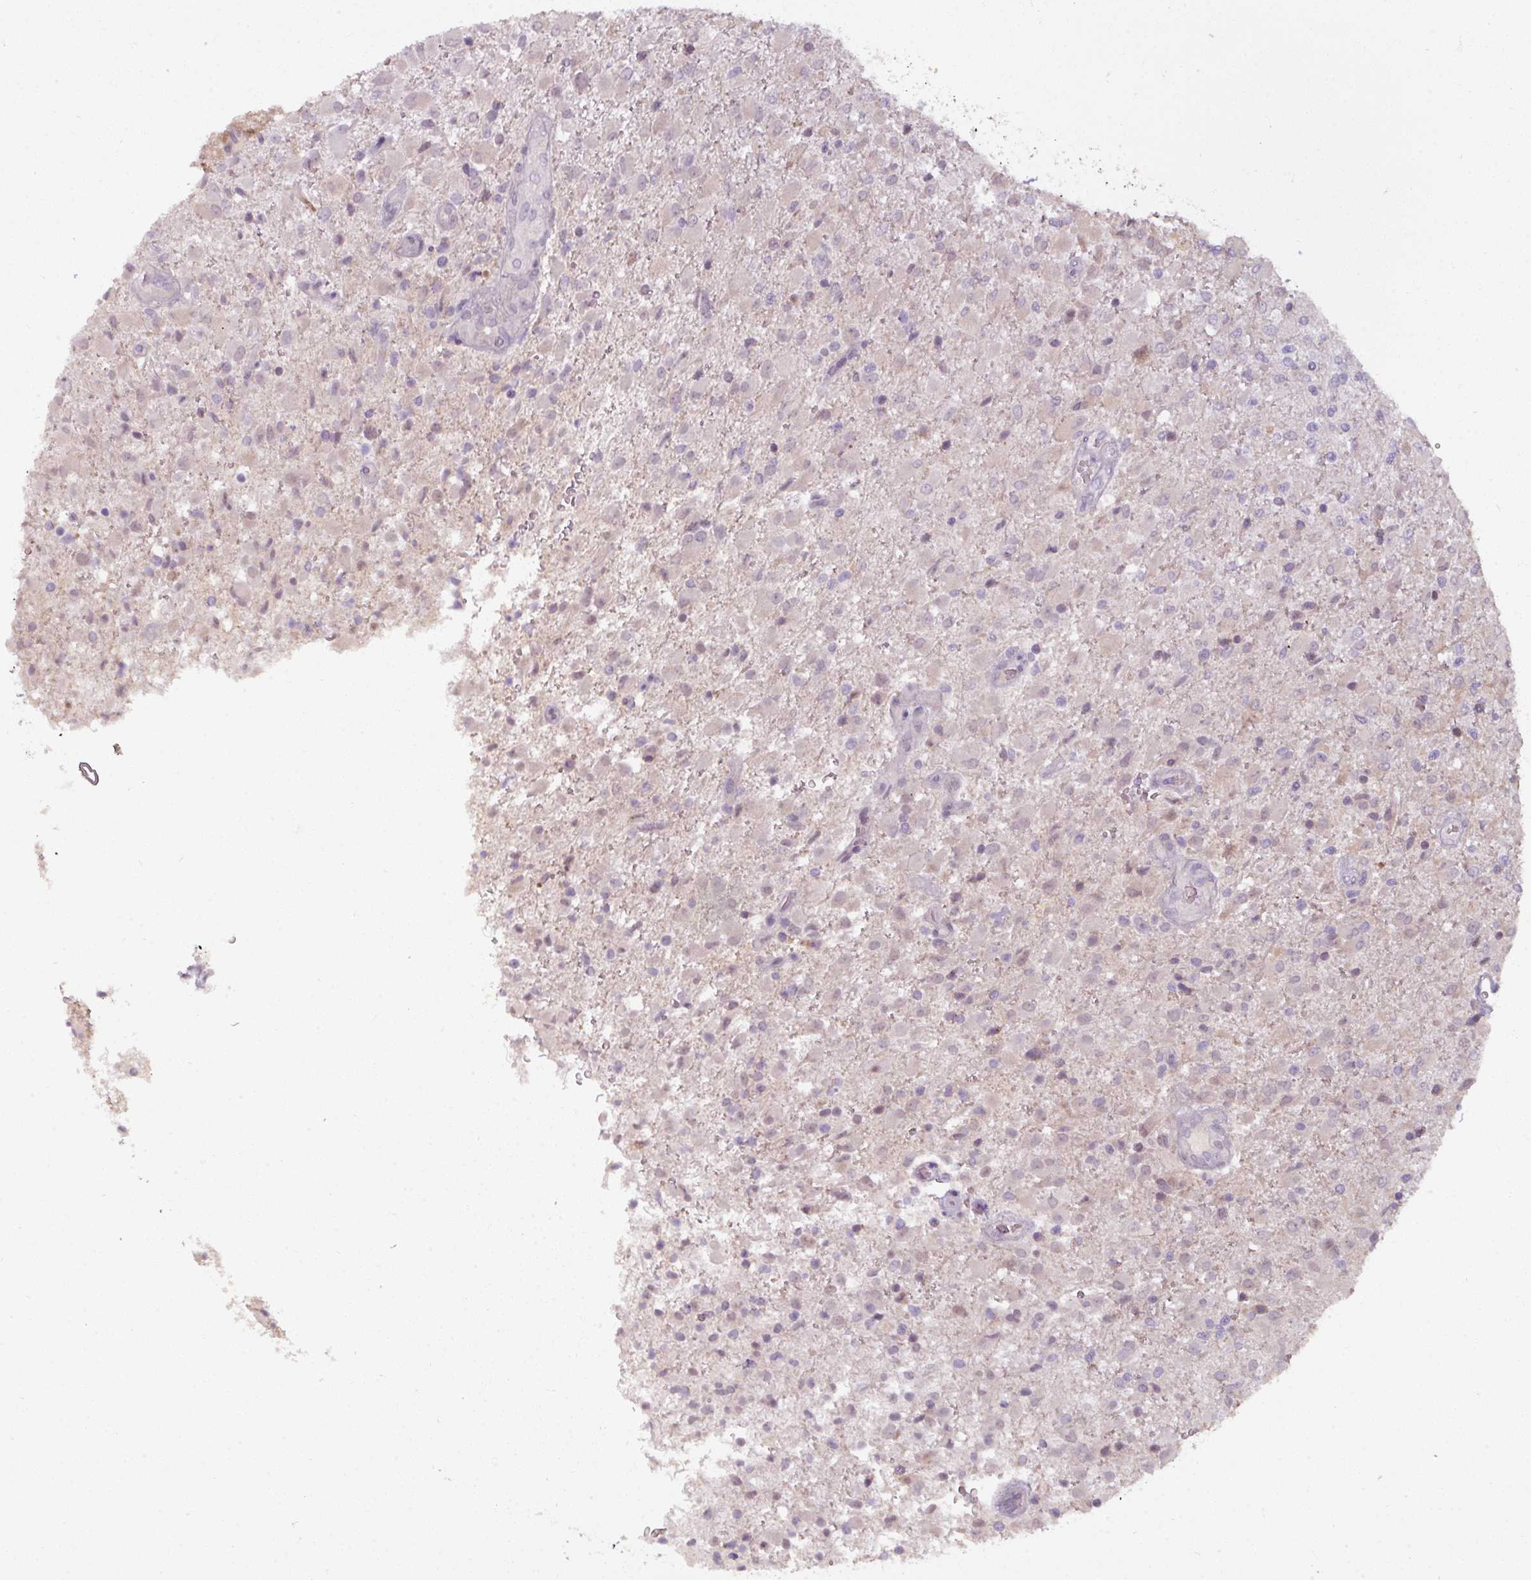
{"staining": {"intensity": "weak", "quantity": "25%-75%", "location": "cytoplasmic/membranous"}, "tissue": "glioma", "cell_type": "Tumor cells", "image_type": "cancer", "snomed": [{"axis": "morphology", "description": "Glioma, malignant, Low grade"}, {"axis": "topography", "description": "Brain"}], "caption": "This micrograph reveals IHC staining of human glioma, with low weak cytoplasmic/membranous expression in approximately 25%-75% of tumor cells.", "gene": "PNMA6A", "patient": {"sex": "male", "age": 65}}